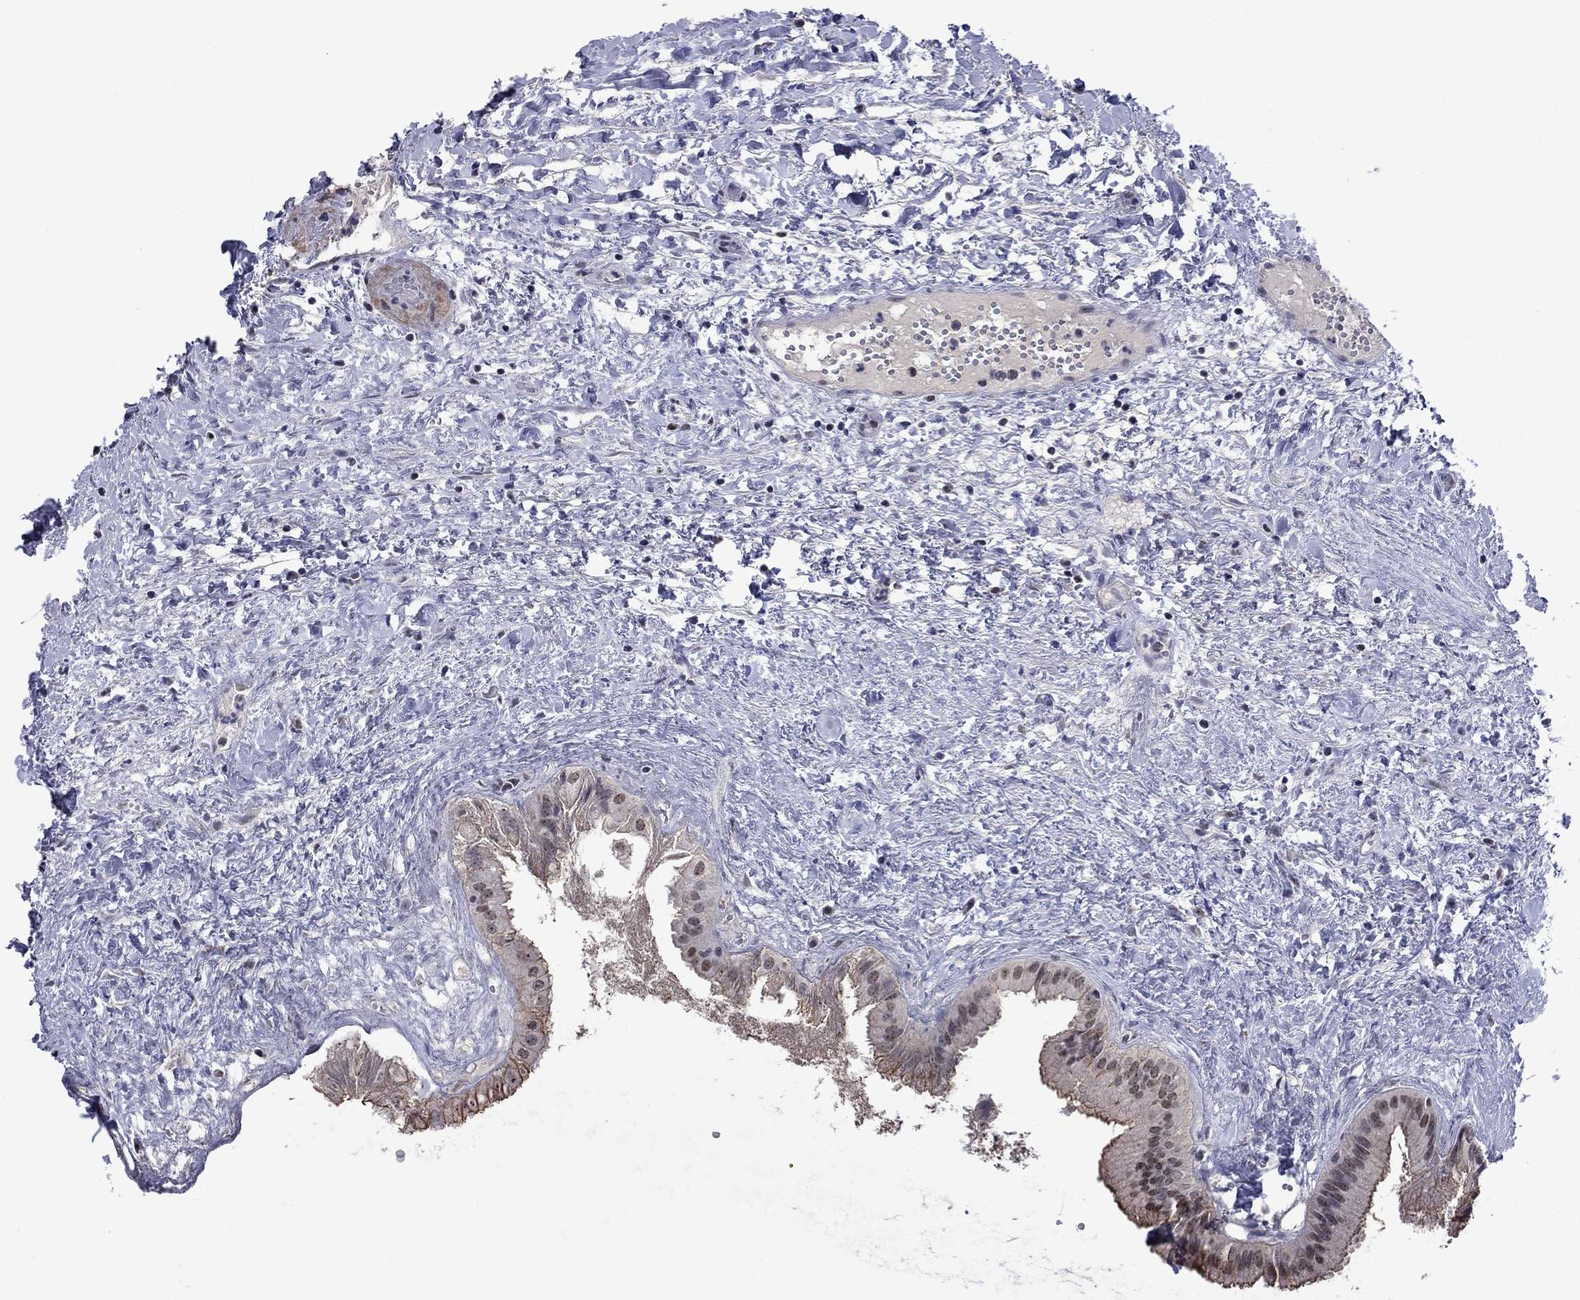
{"staining": {"intensity": "moderate", "quantity": "25%-75%", "location": "nuclear"}, "tissue": "gallbladder", "cell_type": "Glandular cells", "image_type": "normal", "snomed": [{"axis": "morphology", "description": "Normal tissue, NOS"}, {"axis": "topography", "description": "Gallbladder"}], "caption": "Immunohistochemistry (IHC) (DAB) staining of normal human gallbladder reveals moderate nuclear protein expression in about 25%-75% of glandular cells. (DAB = brown stain, brightfield microscopy at high magnification).", "gene": "SPOUT1", "patient": {"sex": "male", "age": 70}}